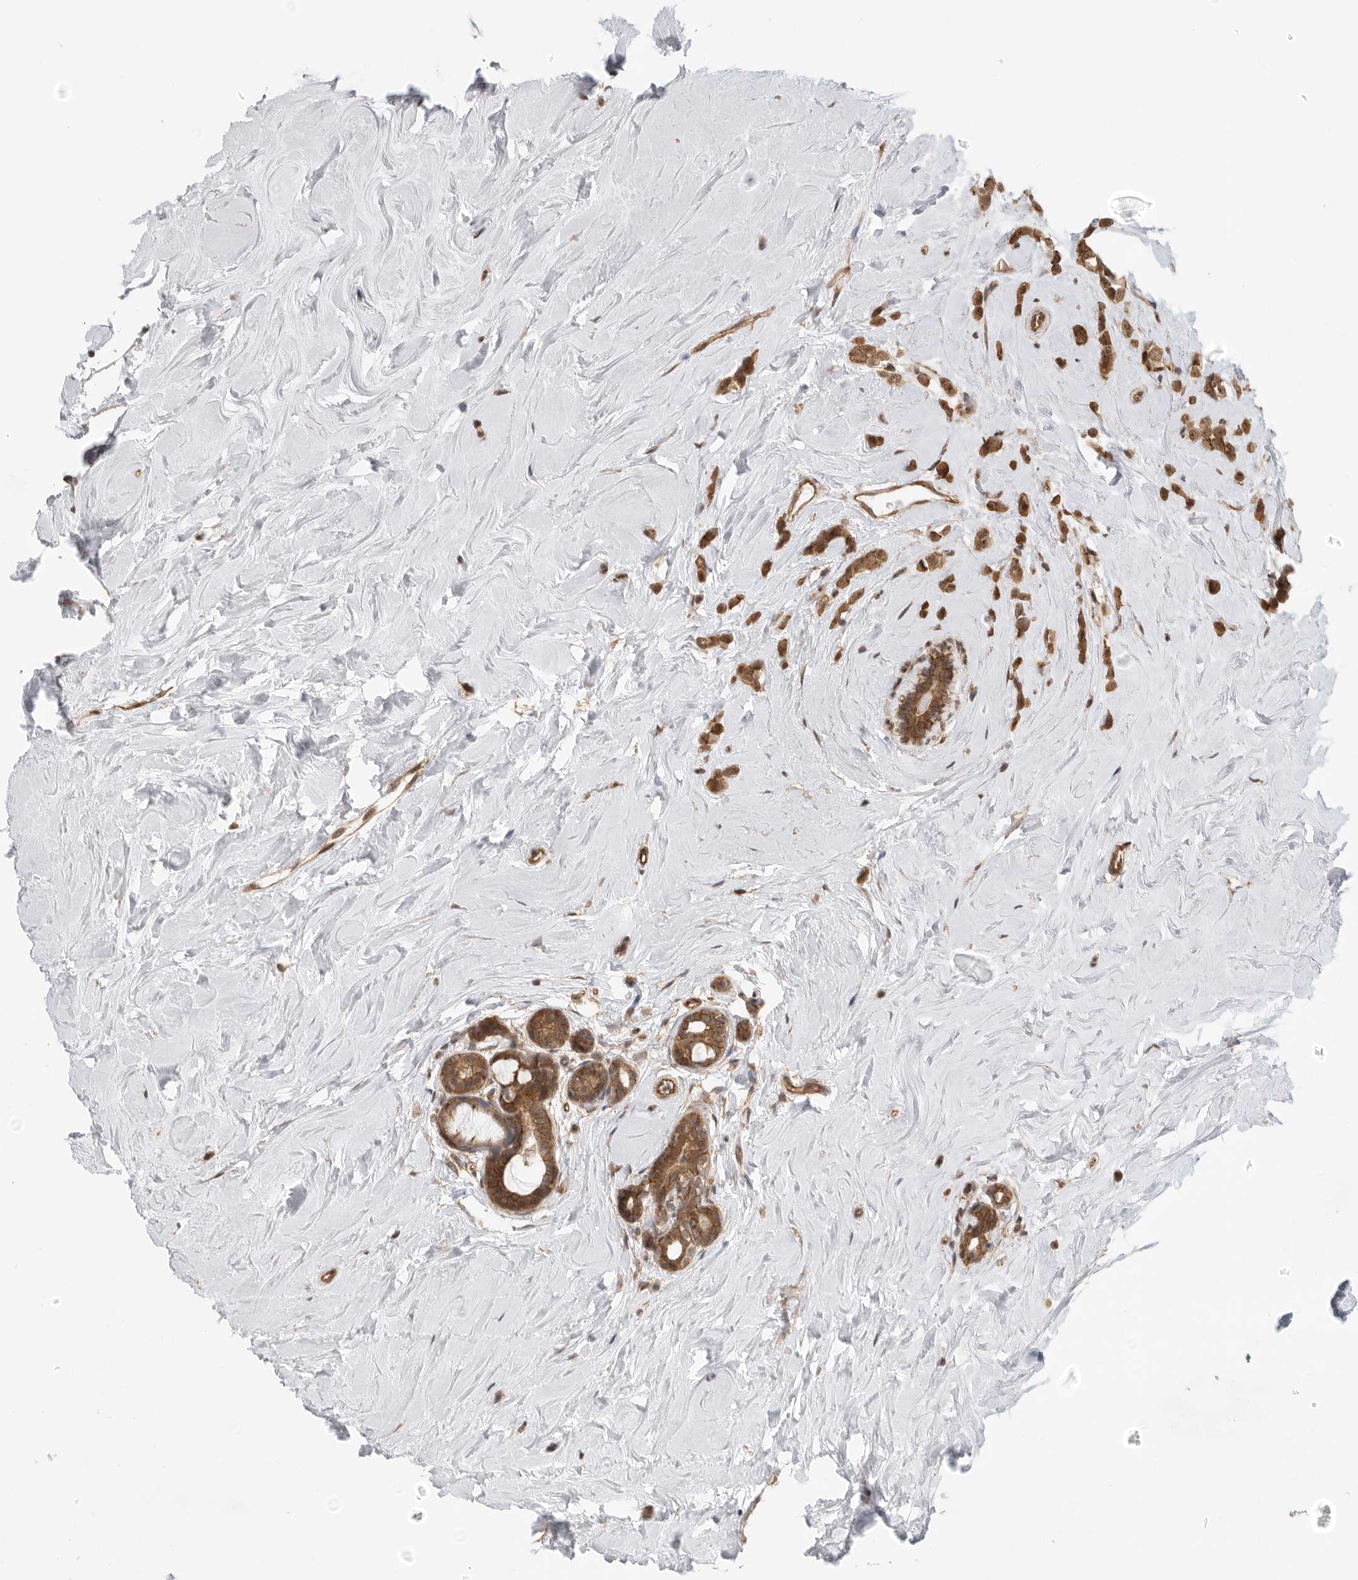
{"staining": {"intensity": "moderate", "quantity": ">75%", "location": "cytoplasmic/membranous,nuclear"}, "tissue": "breast cancer", "cell_type": "Tumor cells", "image_type": "cancer", "snomed": [{"axis": "morphology", "description": "Lobular carcinoma"}, {"axis": "topography", "description": "Breast"}], "caption": "Immunohistochemistry micrograph of breast lobular carcinoma stained for a protein (brown), which displays medium levels of moderate cytoplasmic/membranous and nuclear staining in about >75% of tumor cells.", "gene": "VPS50", "patient": {"sex": "female", "age": 47}}